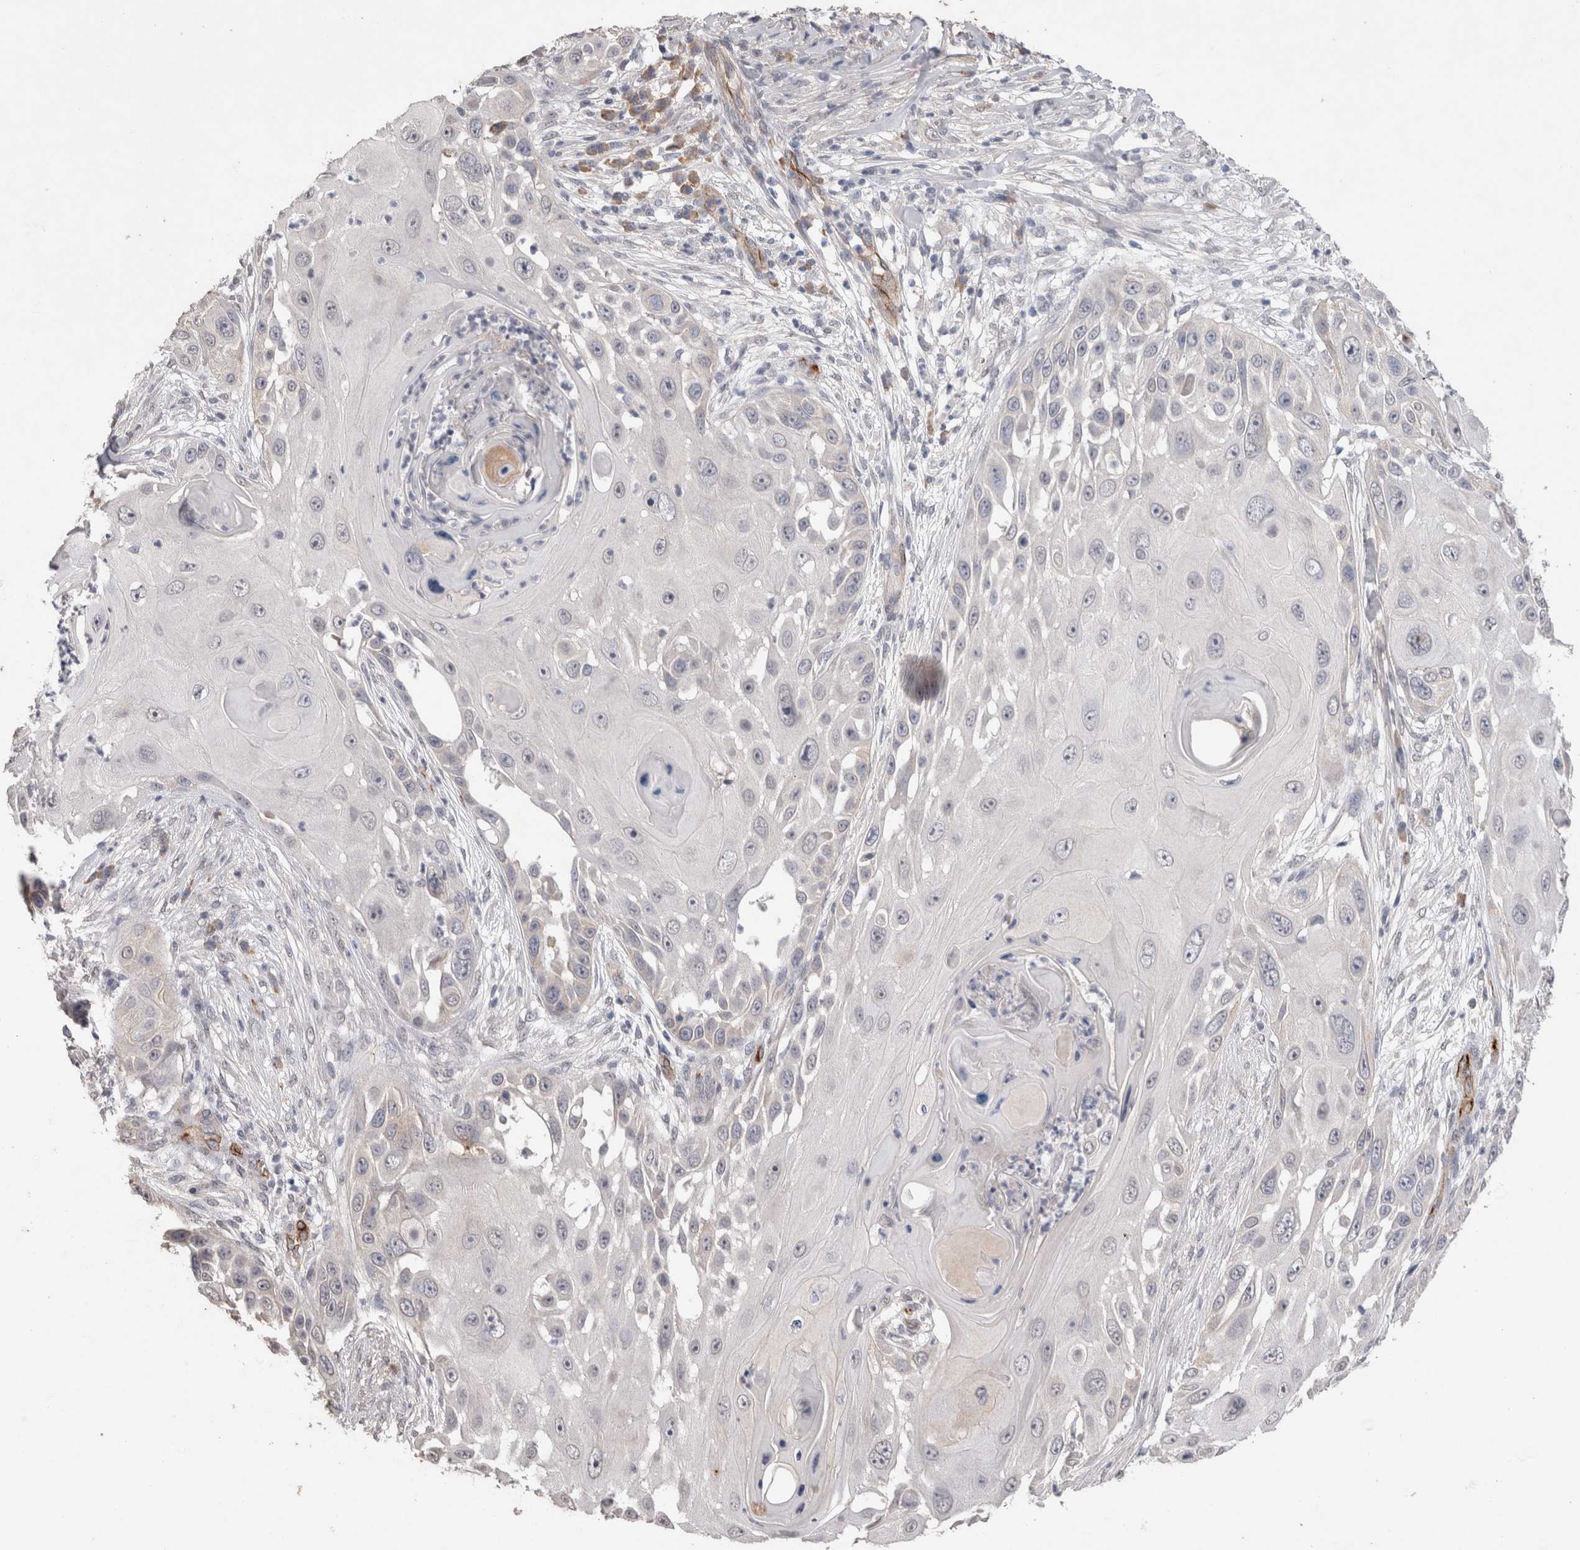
{"staining": {"intensity": "negative", "quantity": "none", "location": "none"}, "tissue": "skin cancer", "cell_type": "Tumor cells", "image_type": "cancer", "snomed": [{"axis": "morphology", "description": "Squamous cell carcinoma, NOS"}, {"axis": "topography", "description": "Skin"}], "caption": "Human skin cancer (squamous cell carcinoma) stained for a protein using immunohistochemistry (IHC) demonstrates no positivity in tumor cells.", "gene": "CDH13", "patient": {"sex": "female", "age": 44}}